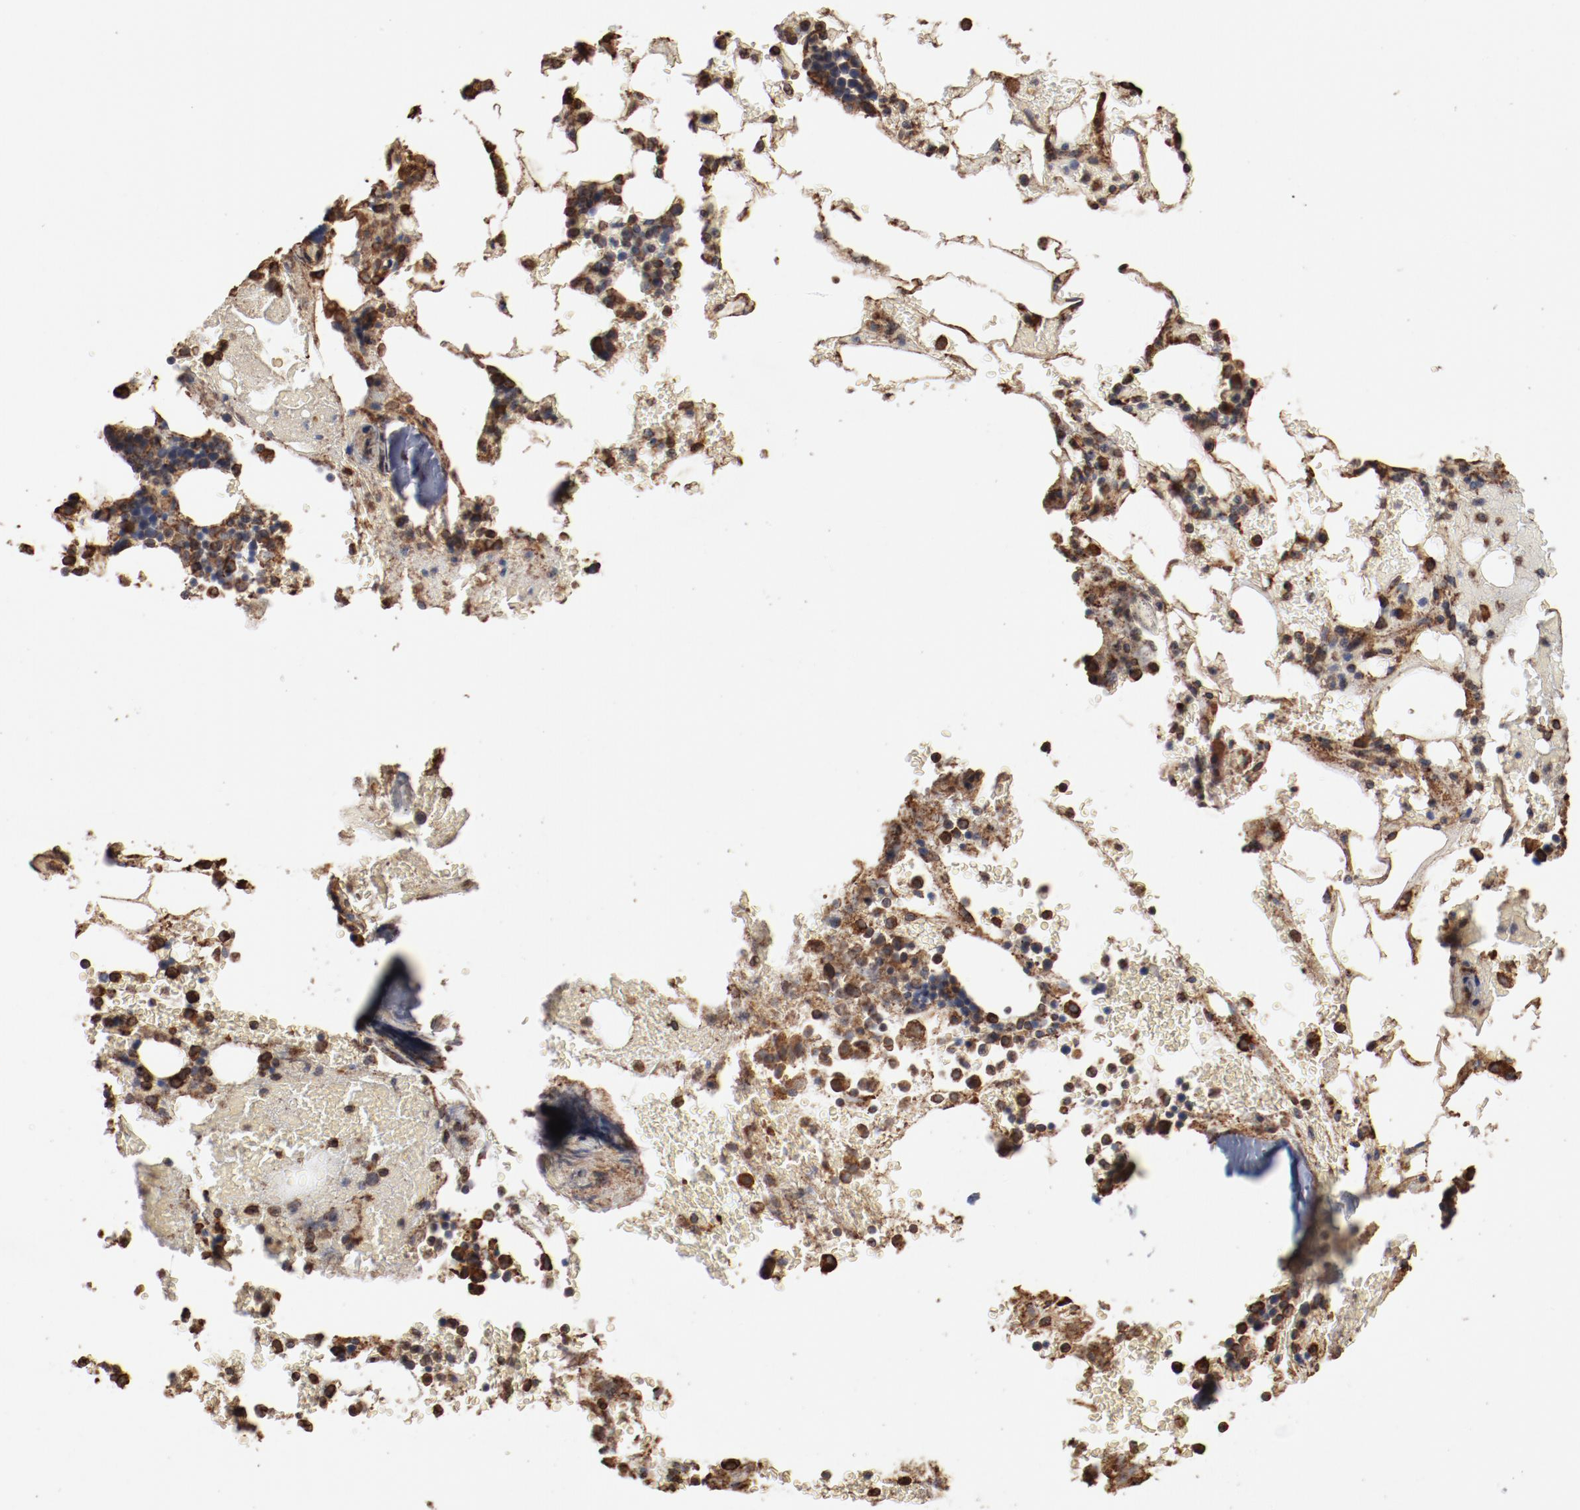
{"staining": {"intensity": "strong", "quantity": "25%-75%", "location": "cytoplasmic/membranous"}, "tissue": "bone marrow", "cell_type": "Hematopoietic cells", "image_type": "normal", "snomed": [{"axis": "morphology", "description": "Normal tissue, NOS"}, {"axis": "topography", "description": "Bone marrow"}], "caption": "Immunohistochemistry histopathology image of normal human bone marrow stained for a protein (brown), which displays high levels of strong cytoplasmic/membranous expression in about 25%-75% of hematopoietic cells.", "gene": "PDIA3", "patient": {"sex": "female", "age": 73}}